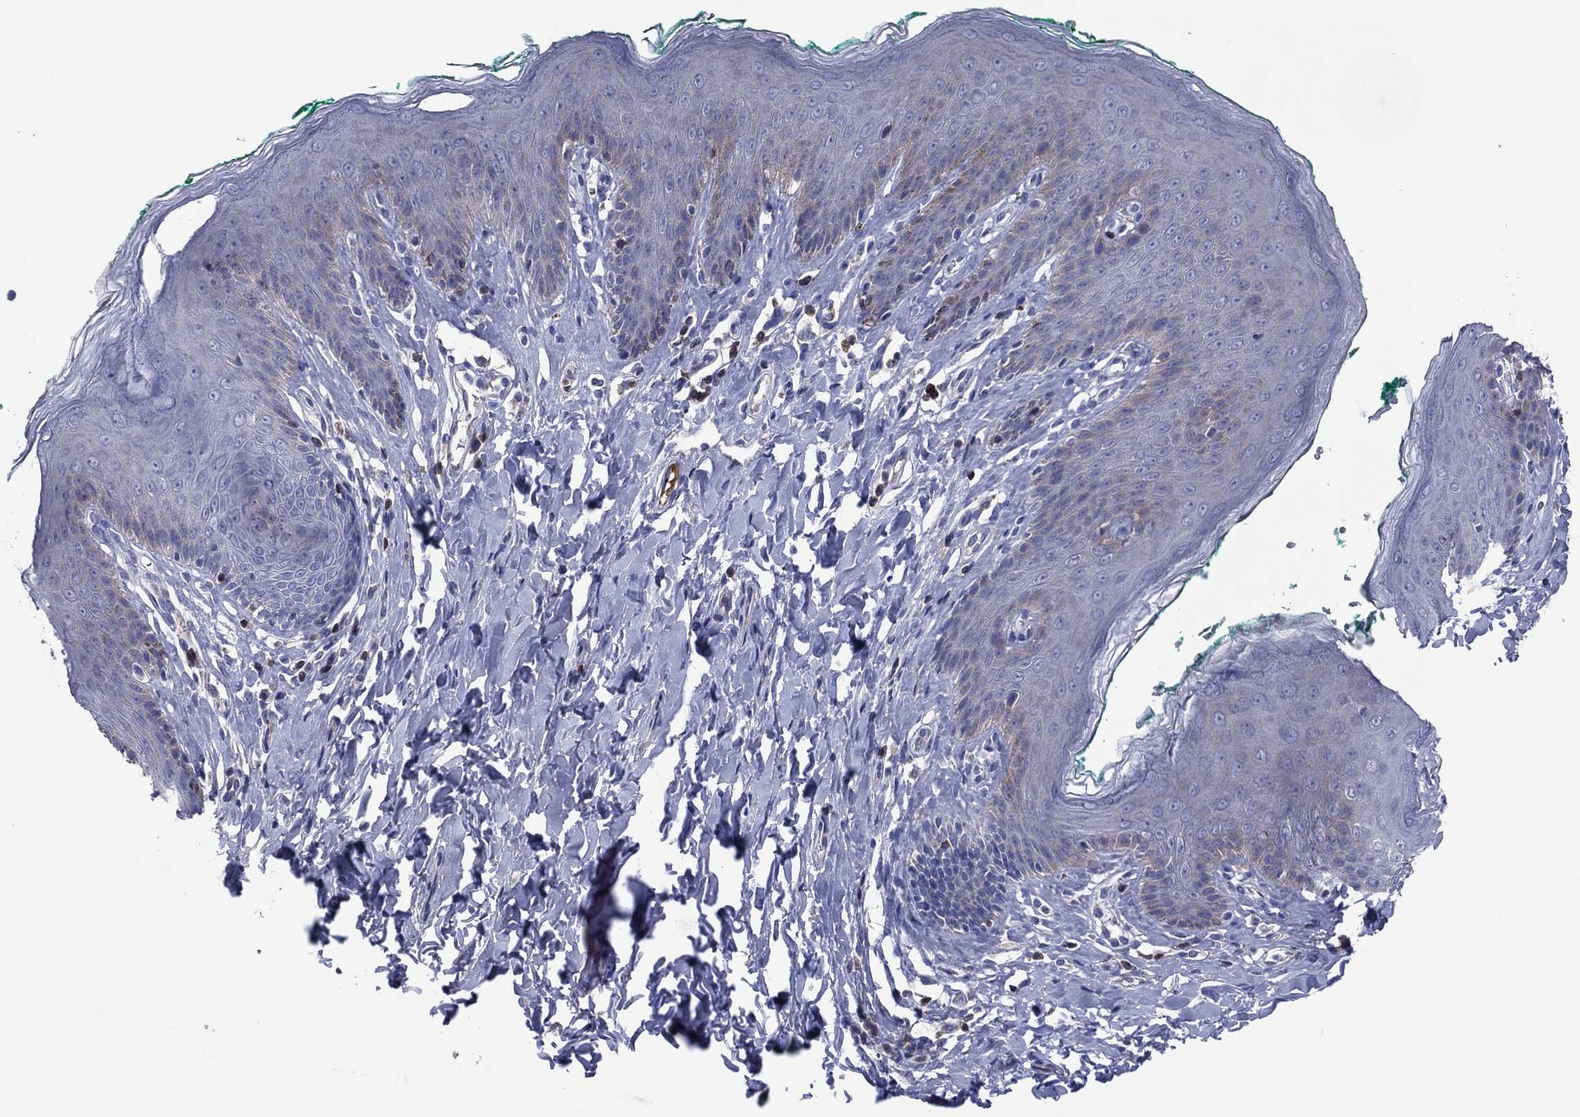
{"staining": {"intensity": "weak", "quantity": "<25%", "location": "cytoplasmic/membranous"}, "tissue": "skin", "cell_type": "Epidermal cells", "image_type": "normal", "snomed": [{"axis": "morphology", "description": "Normal tissue, NOS"}, {"axis": "topography", "description": "Vulva"}], "caption": "A high-resolution histopathology image shows immunohistochemistry staining of benign skin, which exhibits no significant positivity in epidermal cells.", "gene": "PVR", "patient": {"sex": "female", "age": 66}}